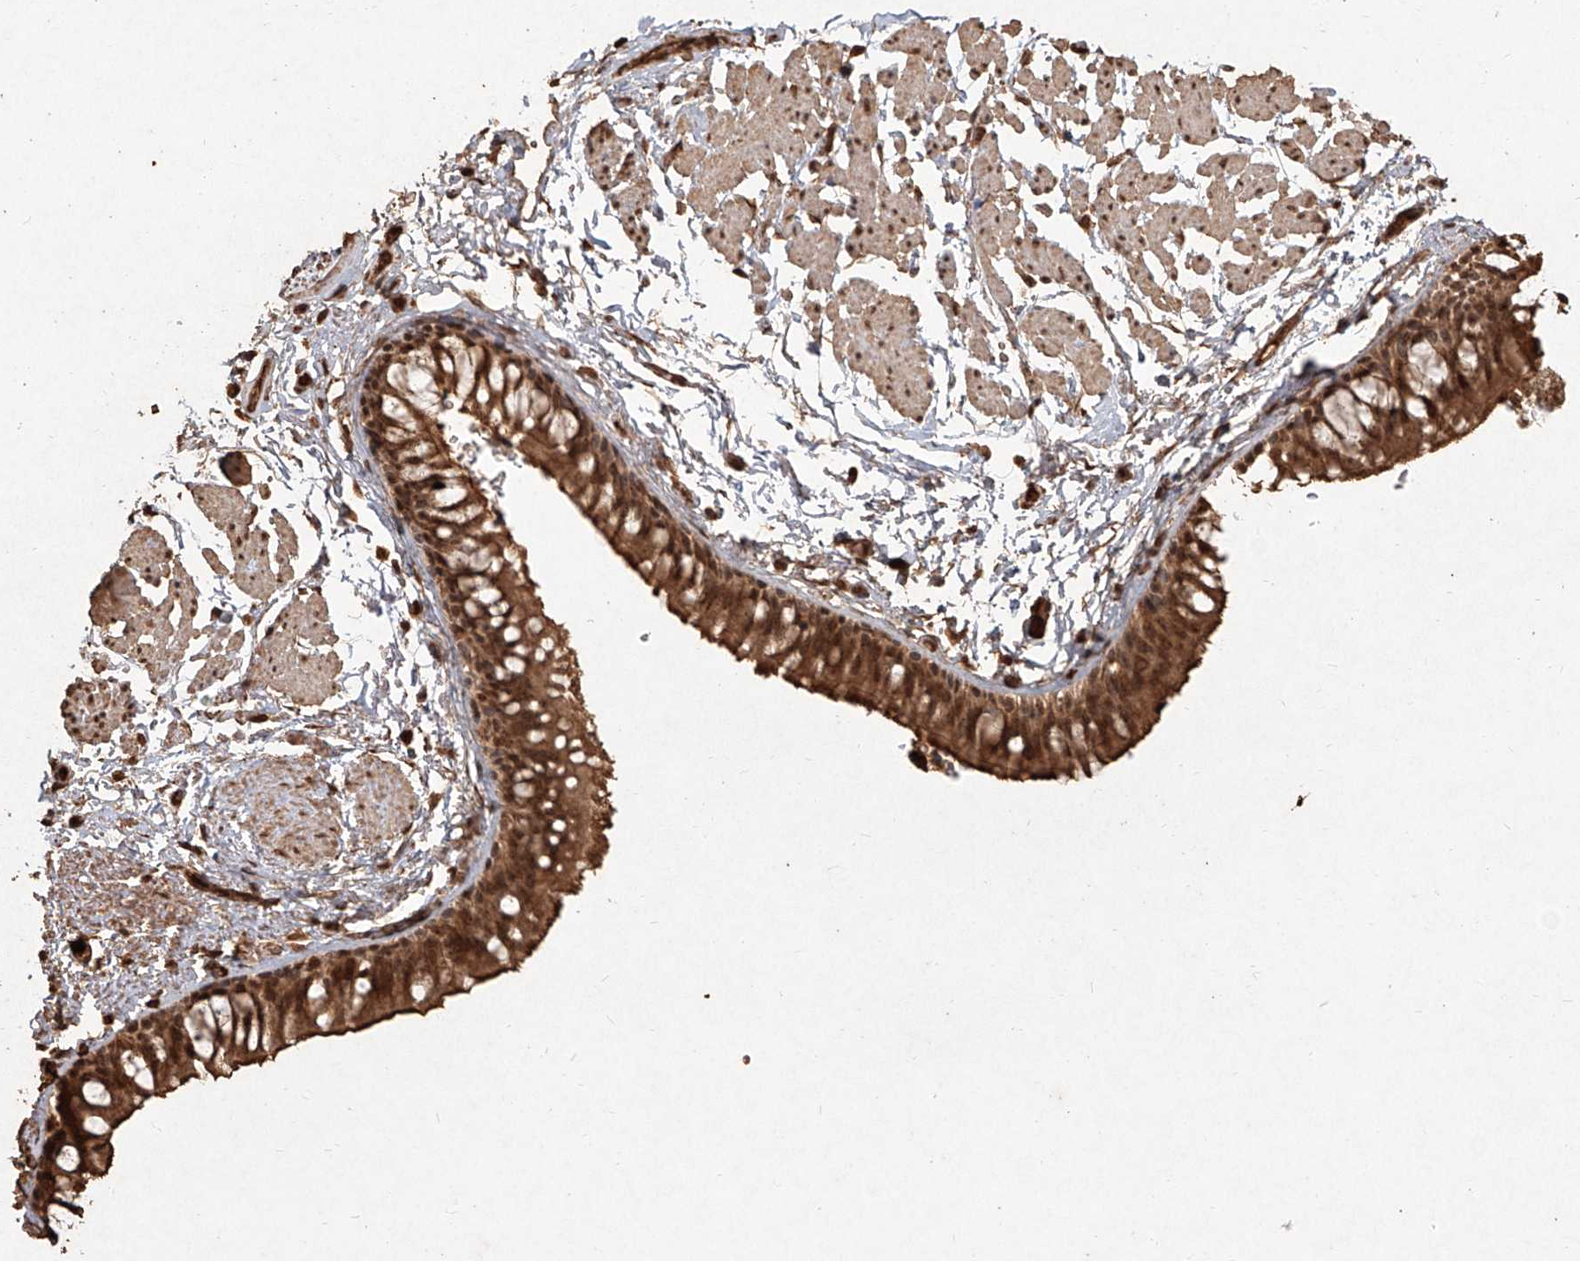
{"staining": {"intensity": "strong", "quantity": "25%-75%", "location": "cytoplasmic/membranous,nuclear"}, "tissue": "bronchus", "cell_type": "Respiratory epithelial cells", "image_type": "normal", "snomed": [{"axis": "morphology", "description": "Normal tissue, NOS"}, {"axis": "topography", "description": "Cartilage tissue"}, {"axis": "topography", "description": "Bronchus"}], "caption": "Human bronchus stained with a protein marker demonstrates strong staining in respiratory epithelial cells.", "gene": "UBE2K", "patient": {"sex": "female", "age": 73}}